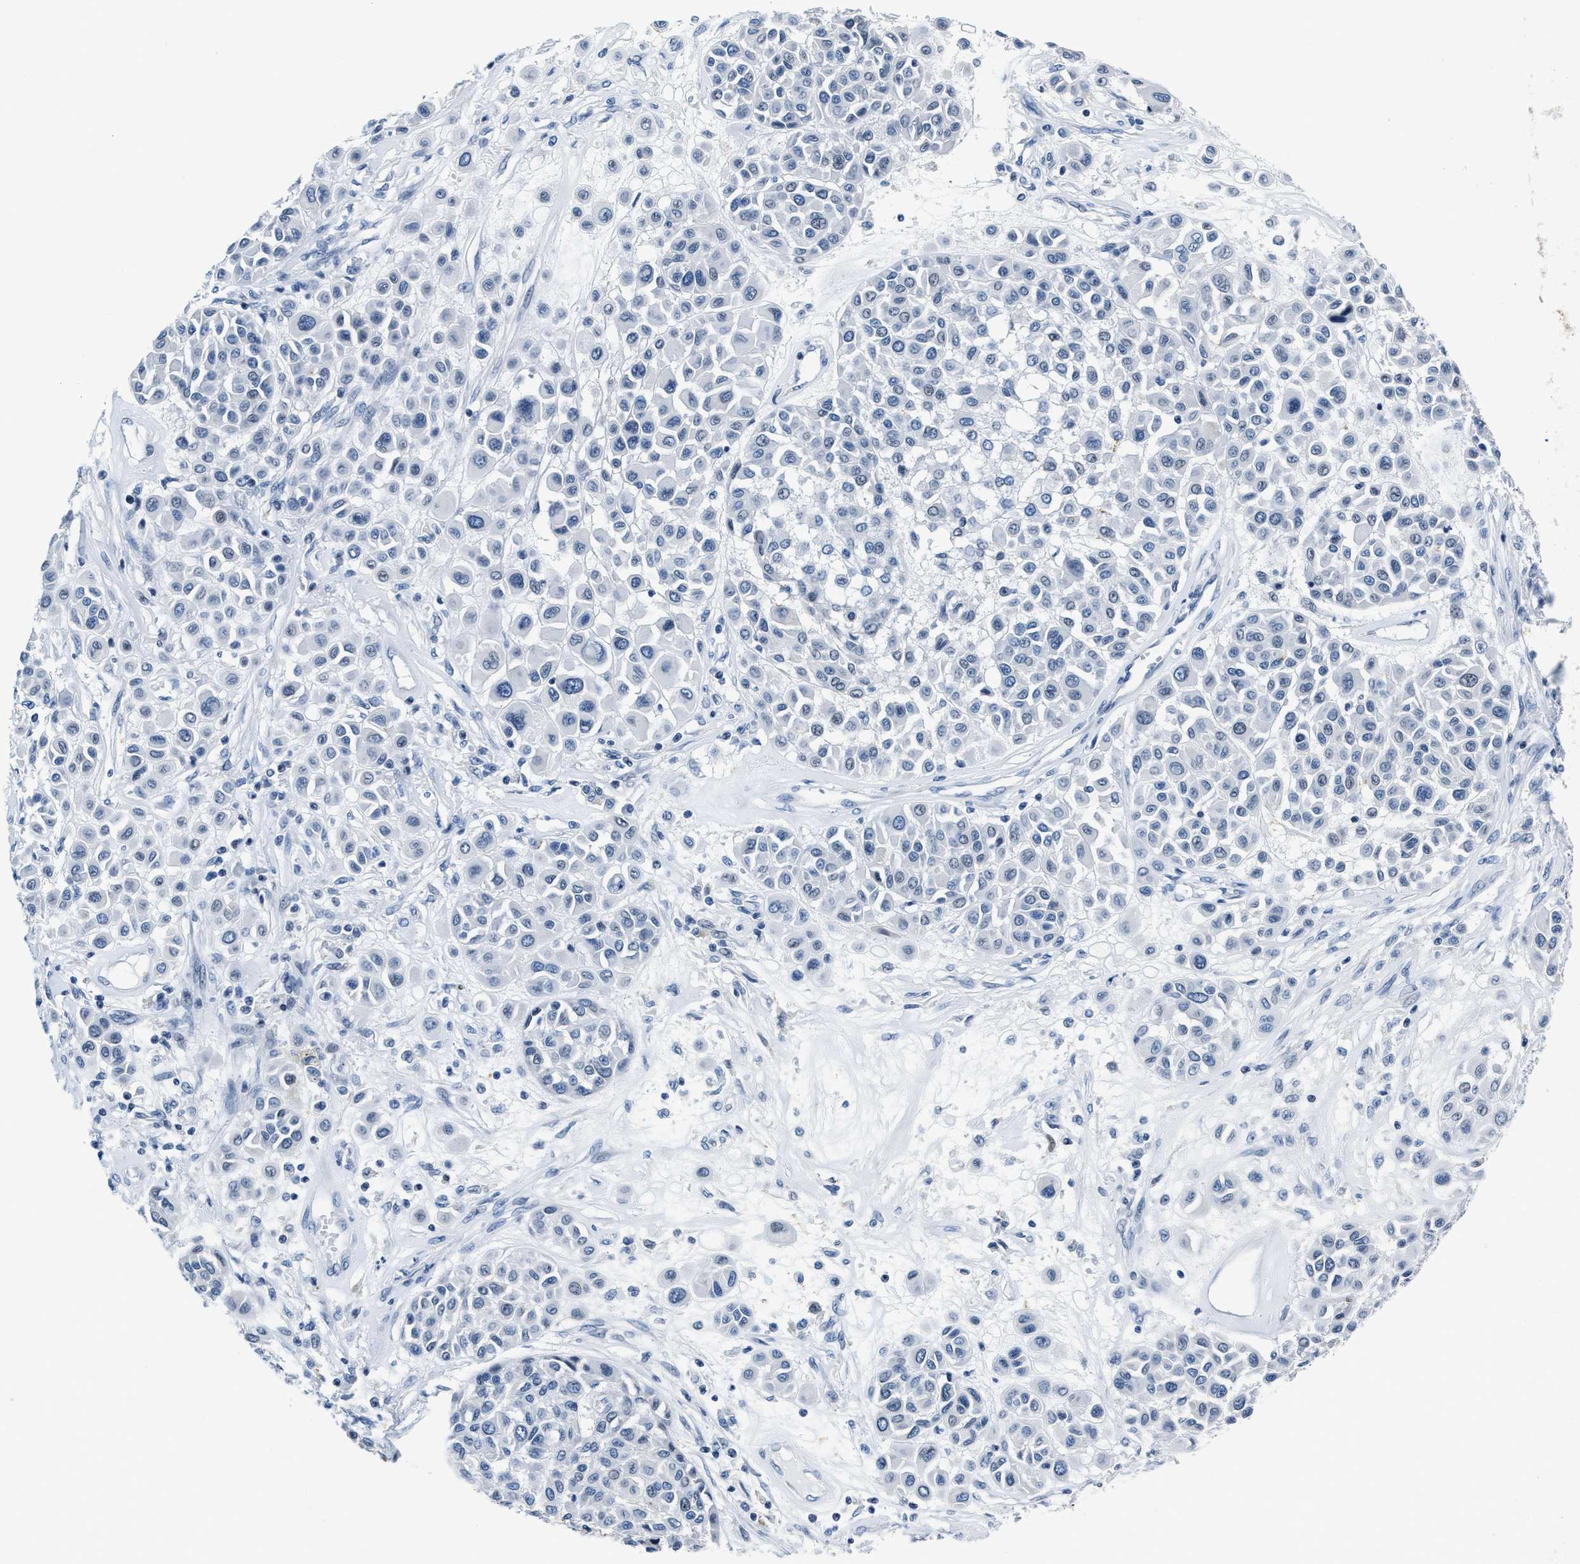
{"staining": {"intensity": "negative", "quantity": "none", "location": "none"}, "tissue": "melanoma", "cell_type": "Tumor cells", "image_type": "cancer", "snomed": [{"axis": "morphology", "description": "Malignant melanoma, Metastatic site"}, {"axis": "topography", "description": "Soft tissue"}], "caption": "Melanoma was stained to show a protein in brown. There is no significant staining in tumor cells. (Stains: DAB (3,3'-diaminobenzidine) IHC with hematoxylin counter stain, Microscopy: brightfield microscopy at high magnification).", "gene": "ASZ1", "patient": {"sex": "male", "age": 41}}